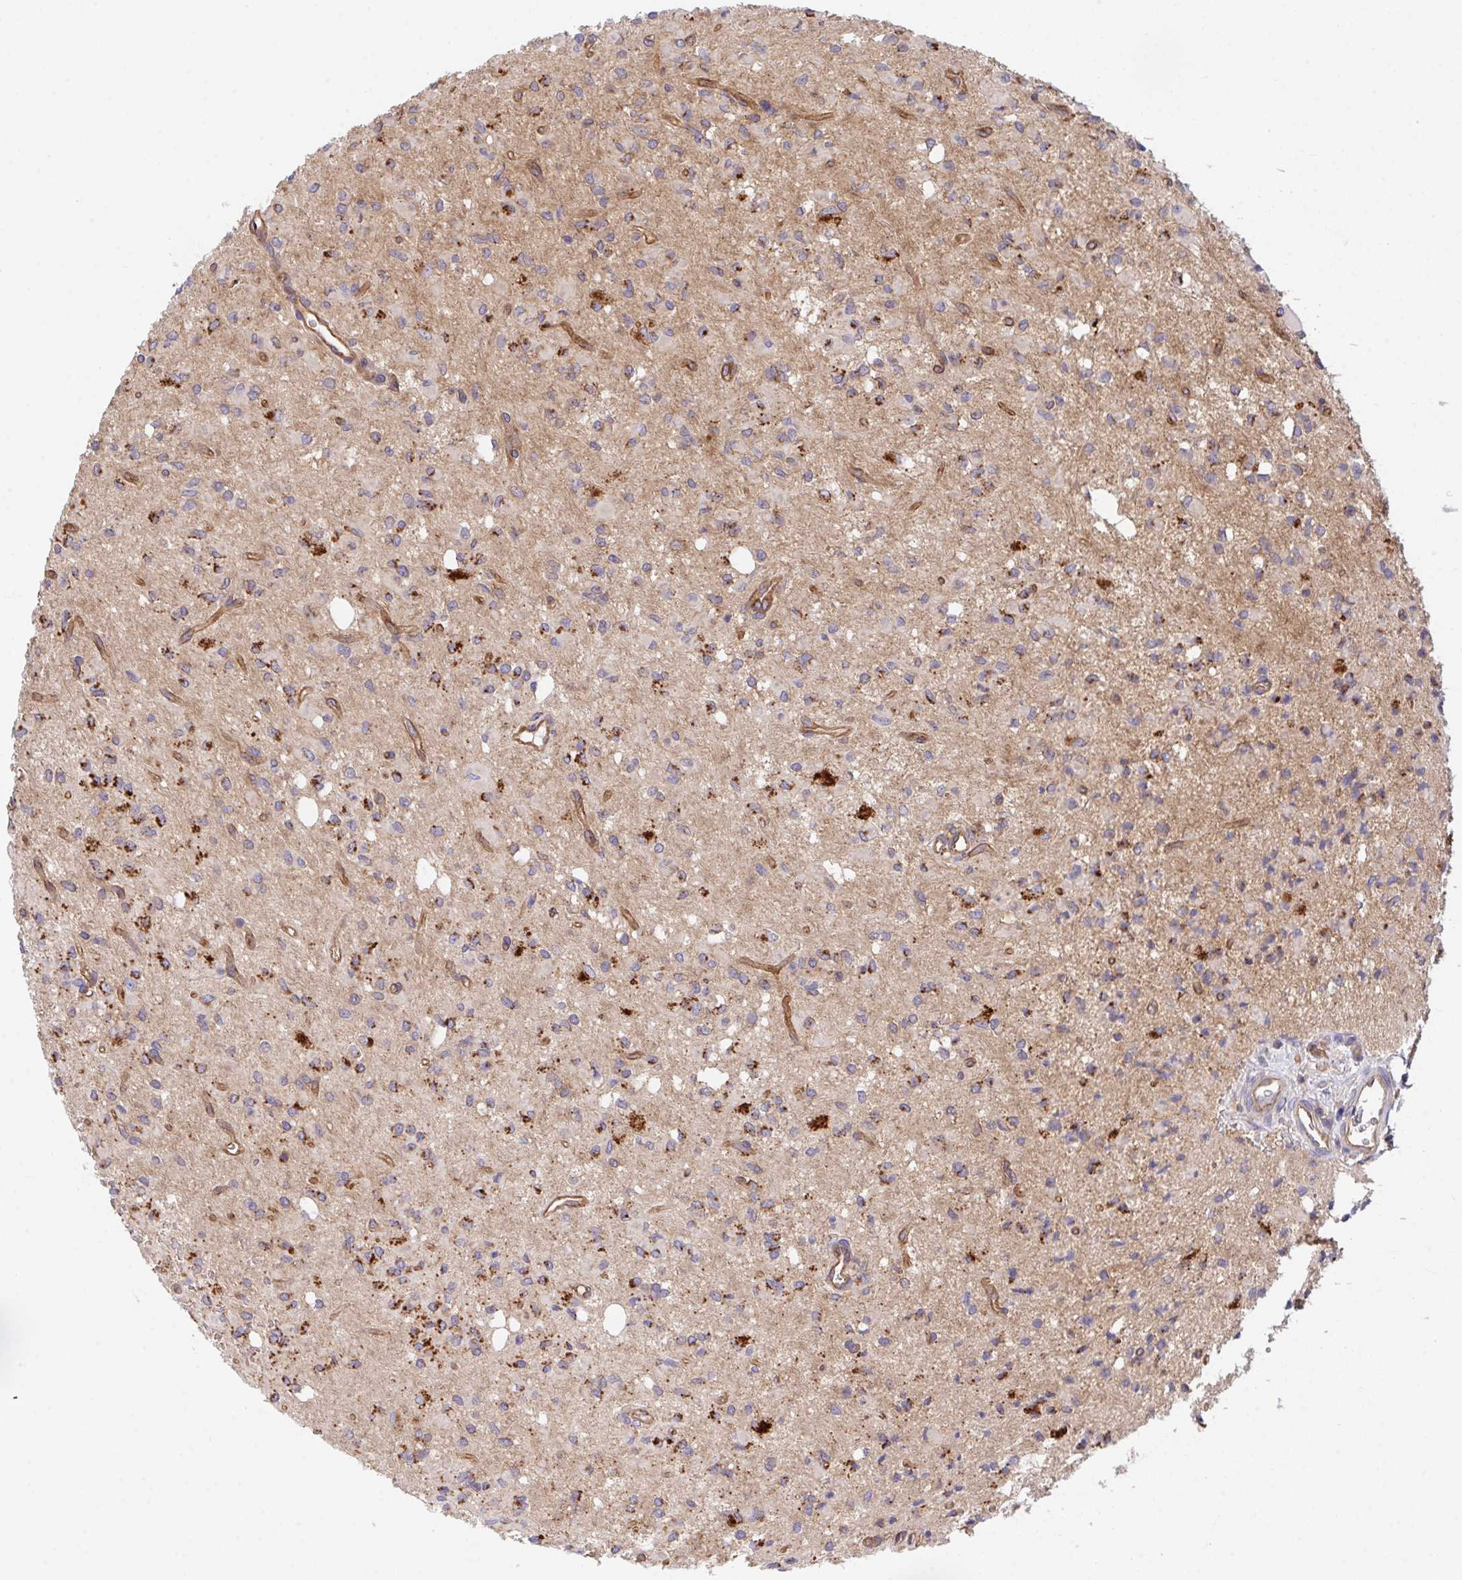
{"staining": {"intensity": "moderate", "quantity": "25%-75%", "location": "cytoplasmic/membranous"}, "tissue": "glioma", "cell_type": "Tumor cells", "image_type": "cancer", "snomed": [{"axis": "morphology", "description": "Glioma, malignant, Low grade"}, {"axis": "topography", "description": "Brain"}], "caption": "IHC image of neoplastic tissue: malignant glioma (low-grade) stained using immunohistochemistry (IHC) shows medium levels of moderate protein expression localized specifically in the cytoplasmic/membranous of tumor cells, appearing as a cytoplasmic/membranous brown color.", "gene": "C4orf36", "patient": {"sex": "female", "age": 33}}